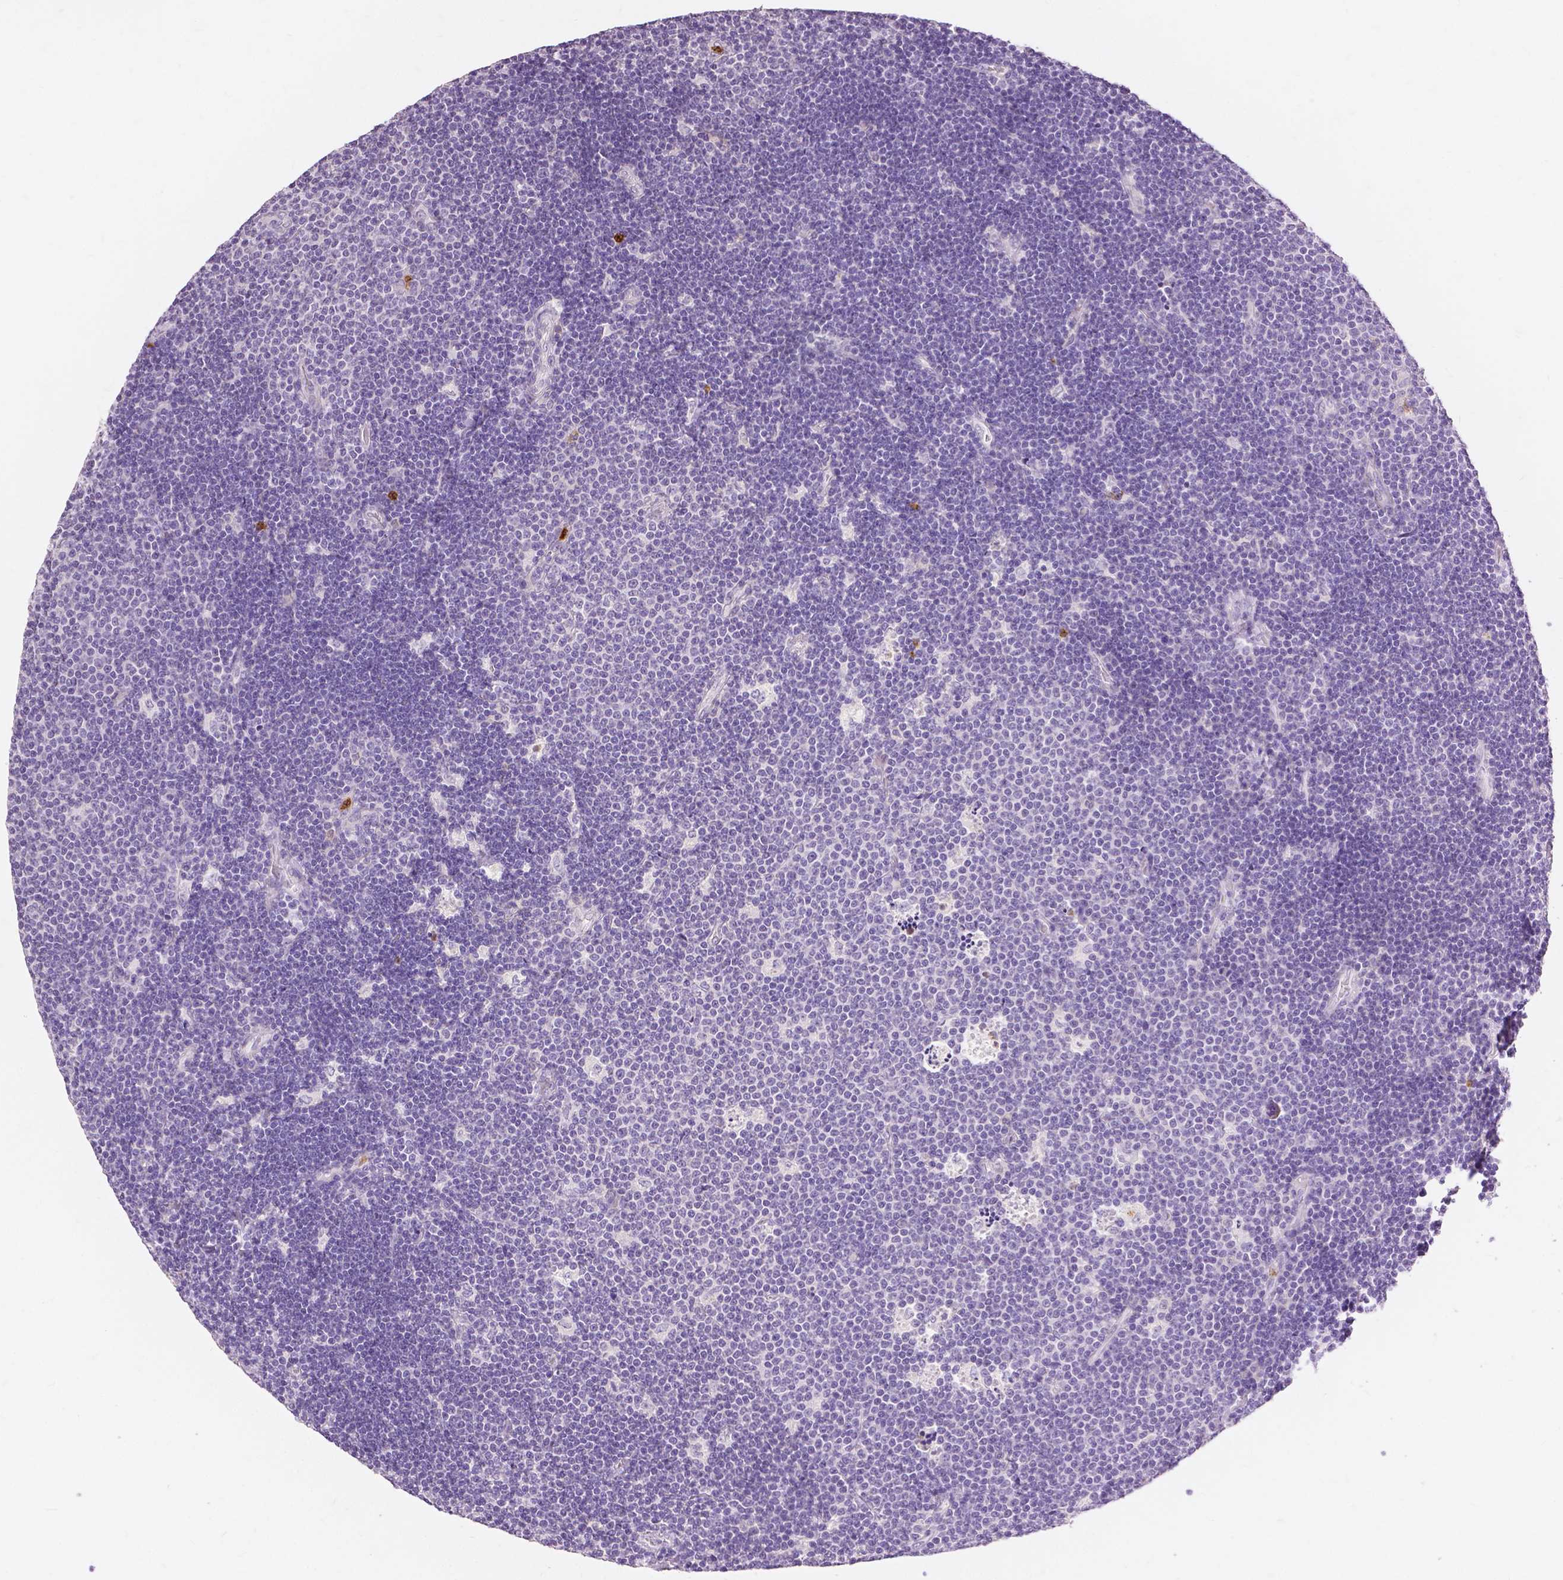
{"staining": {"intensity": "negative", "quantity": "none", "location": "none"}, "tissue": "lymphoma", "cell_type": "Tumor cells", "image_type": "cancer", "snomed": [{"axis": "morphology", "description": "Malignant lymphoma, non-Hodgkin's type, Low grade"}, {"axis": "topography", "description": "Brain"}], "caption": "High power microscopy photomicrograph of an immunohistochemistry (IHC) photomicrograph of low-grade malignant lymphoma, non-Hodgkin's type, revealing no significant staining in tumor cells.", "gene": "CXCR2", "patient": {"sex": "female", "age": 66}}